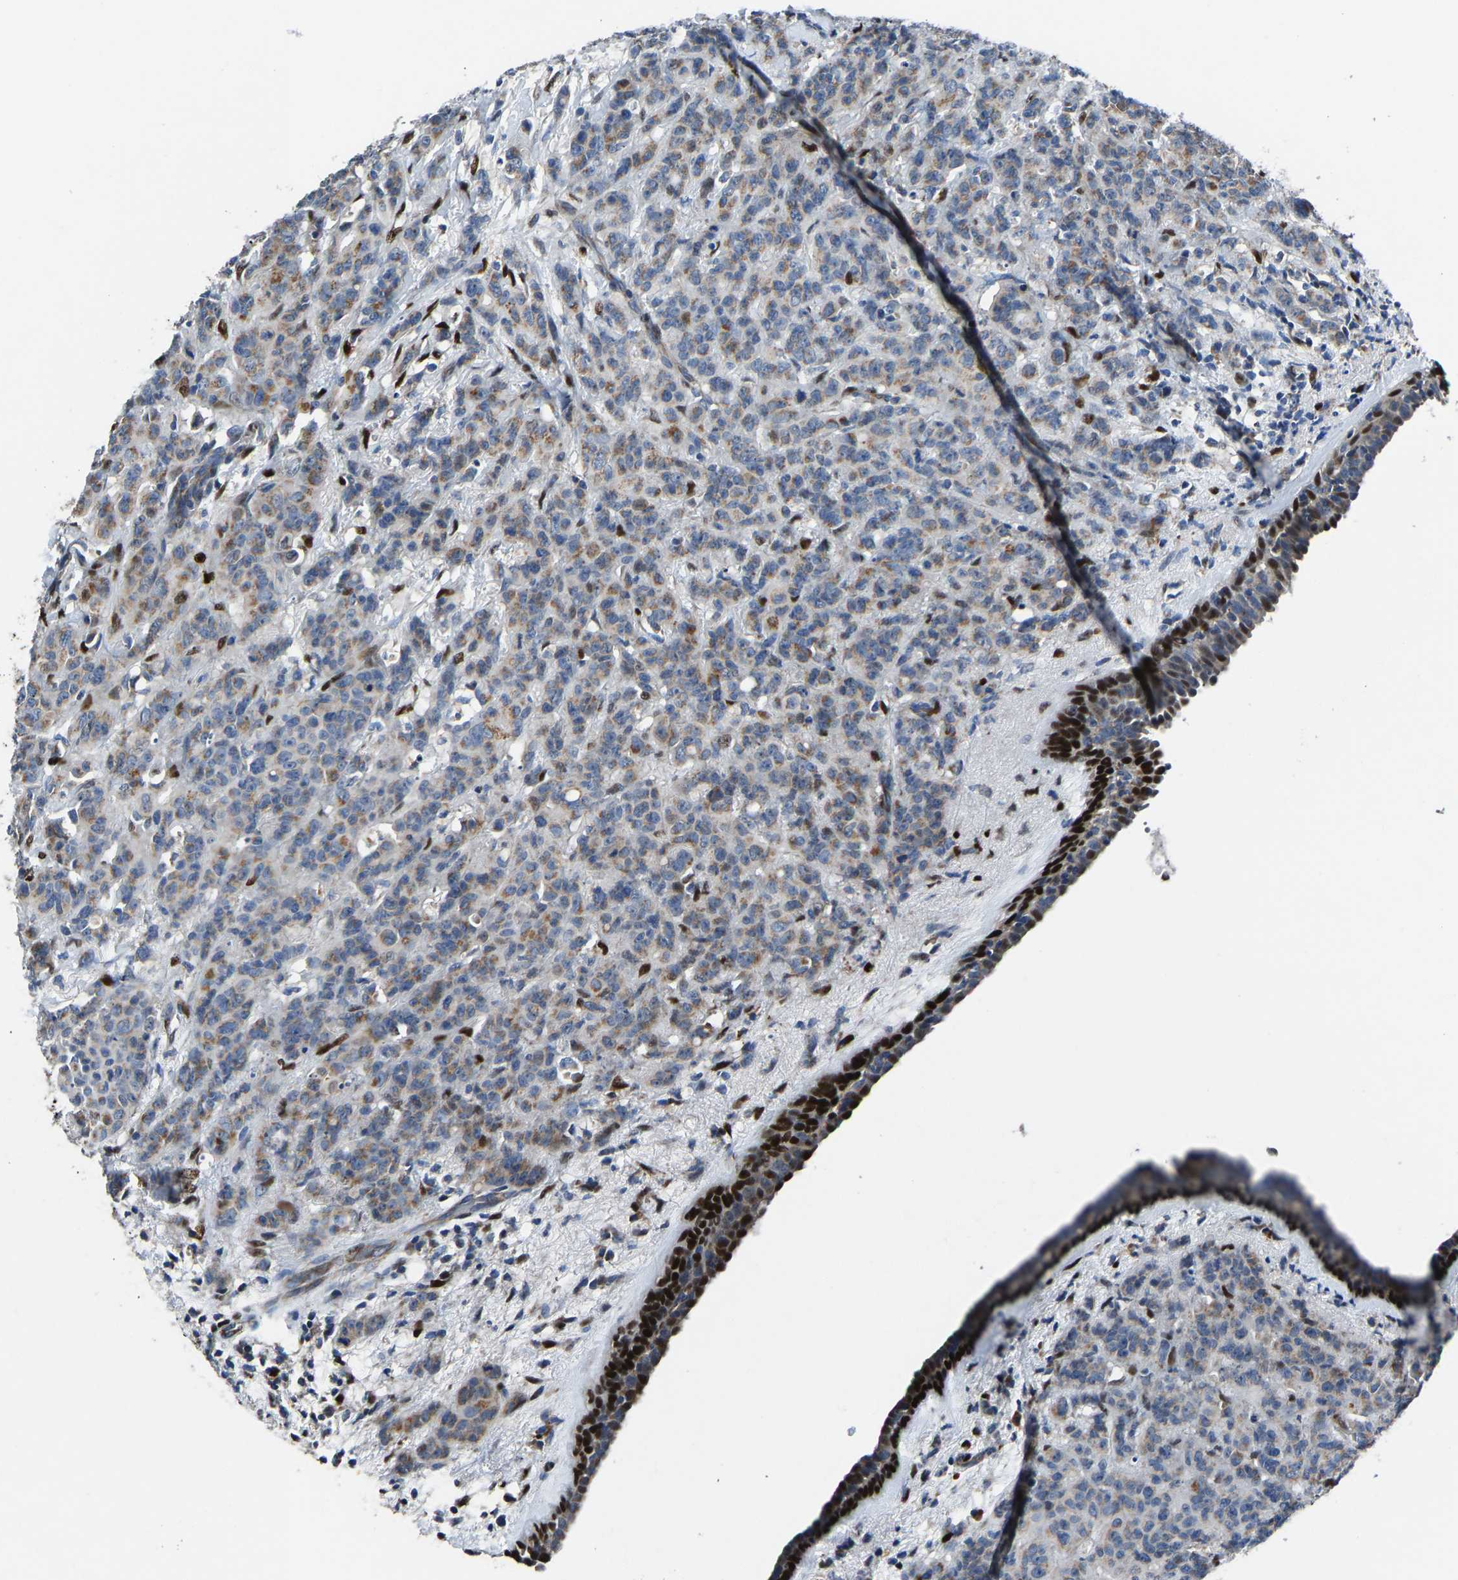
{"staining": {"intensity": "moderate", "quantity": ">75%", "location": "cytoplasmic/membranous"}, "tissue": "breast cancer", "cell_type": "Tumor cells", "image_type": "cancer", "snomed": [{"axis": "morphology", "description": "Normal tissue, NOS"}, {"axis": "morphology", "description": "Duct carcinoma"}, {"axis": "topography", "description": "Breast"}], "caption": "A photomicrograph showing moderate cytoplasmic/membranous staining in approximately >75% of tumor cells in breast cancer (intraductal carcinoma), as visualized by brown immunohistochemical staining.", "gene": "EGR1", "patient": {"sex": "female", "age": 40}}